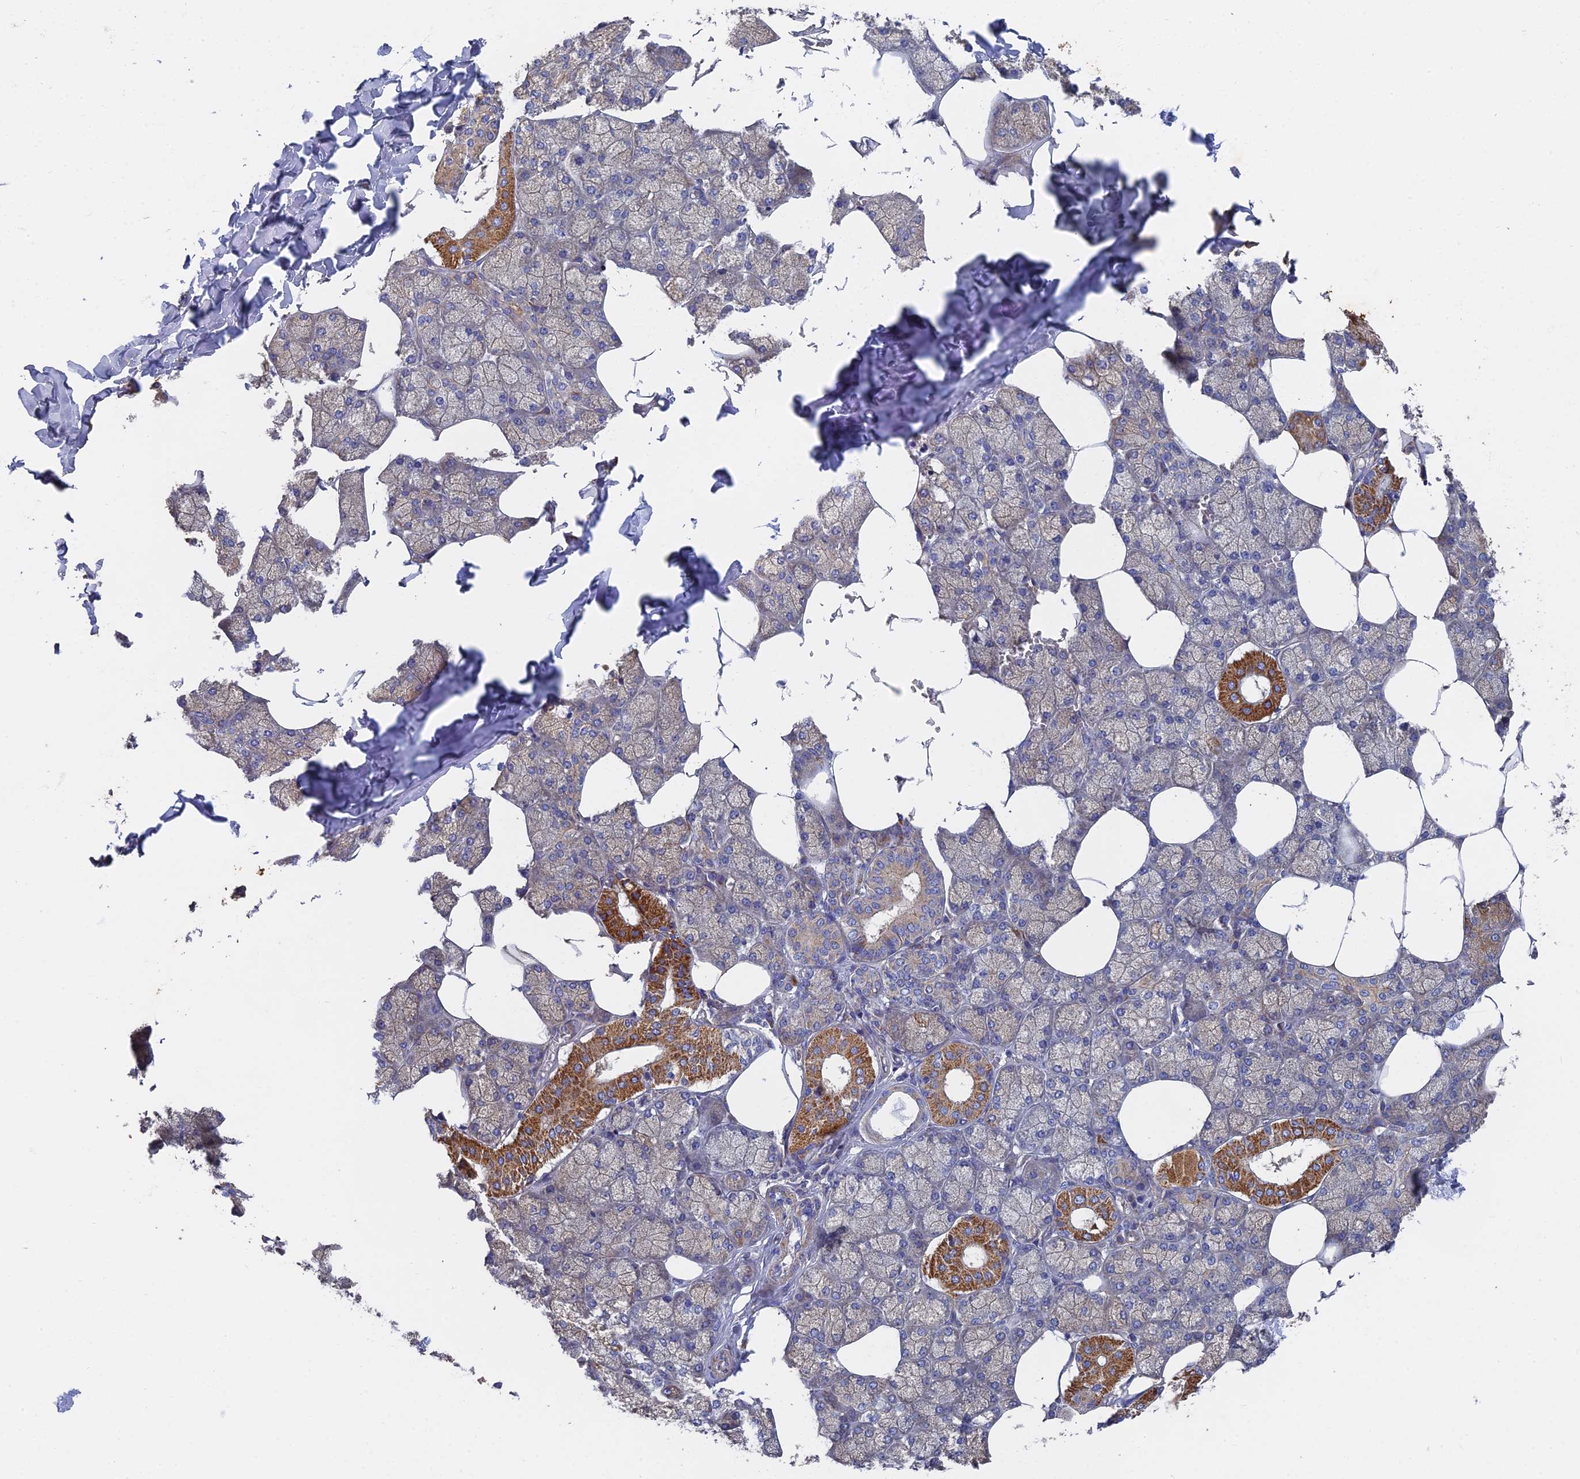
{"staining": {"intensity": "moderate", "quantity": "25%-75%", "location": "cytoplasmic/membranous"}, "tissue": "salivary gland", "cell_type": "Glandular cells", "image_type": "normal", "snomed": [{"axis": "morphology", "description": "Normal tissue, NOS"}, {"axis": "topography", "description": "Salivary gland"}], "caption": "The photomicrograph shows staining of normal salivary gland, revealing moderate cytoplasmic/membranous protein expression (brown color) within glandular cells.", "gene": "RNASEK", "patient": {"sex": "male", "age": 62}}